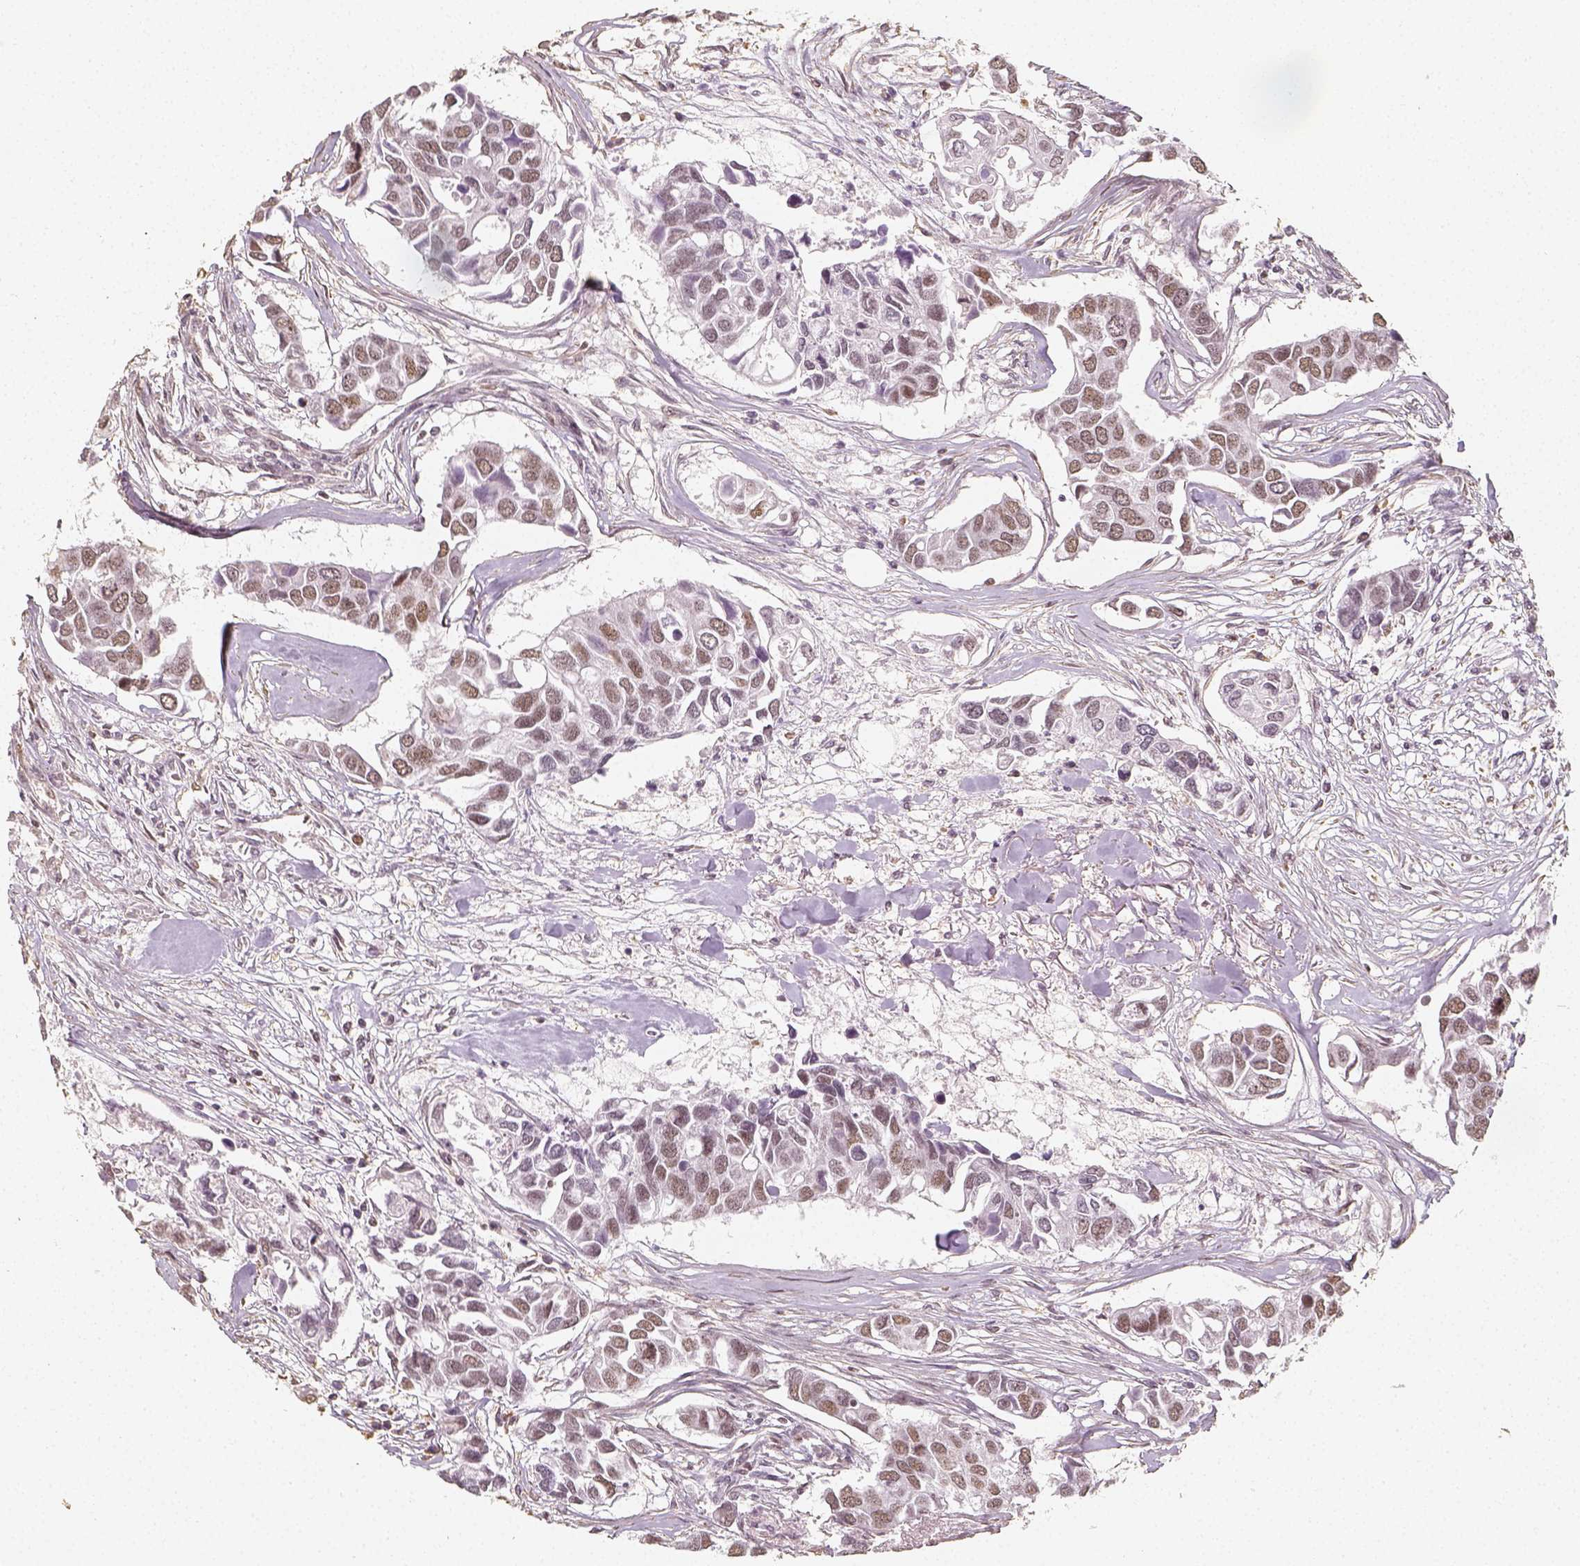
{"staining": {"intensity": "weak", "quantity": ">75%", "location": "nuclear"}, "tissue": "breast cancer", "cell_type": "Tumor cells", "image_type": "cancer", "snomed": [{"axis": "morphology", "description": "Duct carcinoma"}, {"axis": "topography", "description": "Breast"}], "caption": "A low amount of weak nuclear positivity is appreciated in about >75% of tumor cells in breast cancer tissue.", "gene": "HDAC1", "patient": {"sex": "female", "age": 83}}